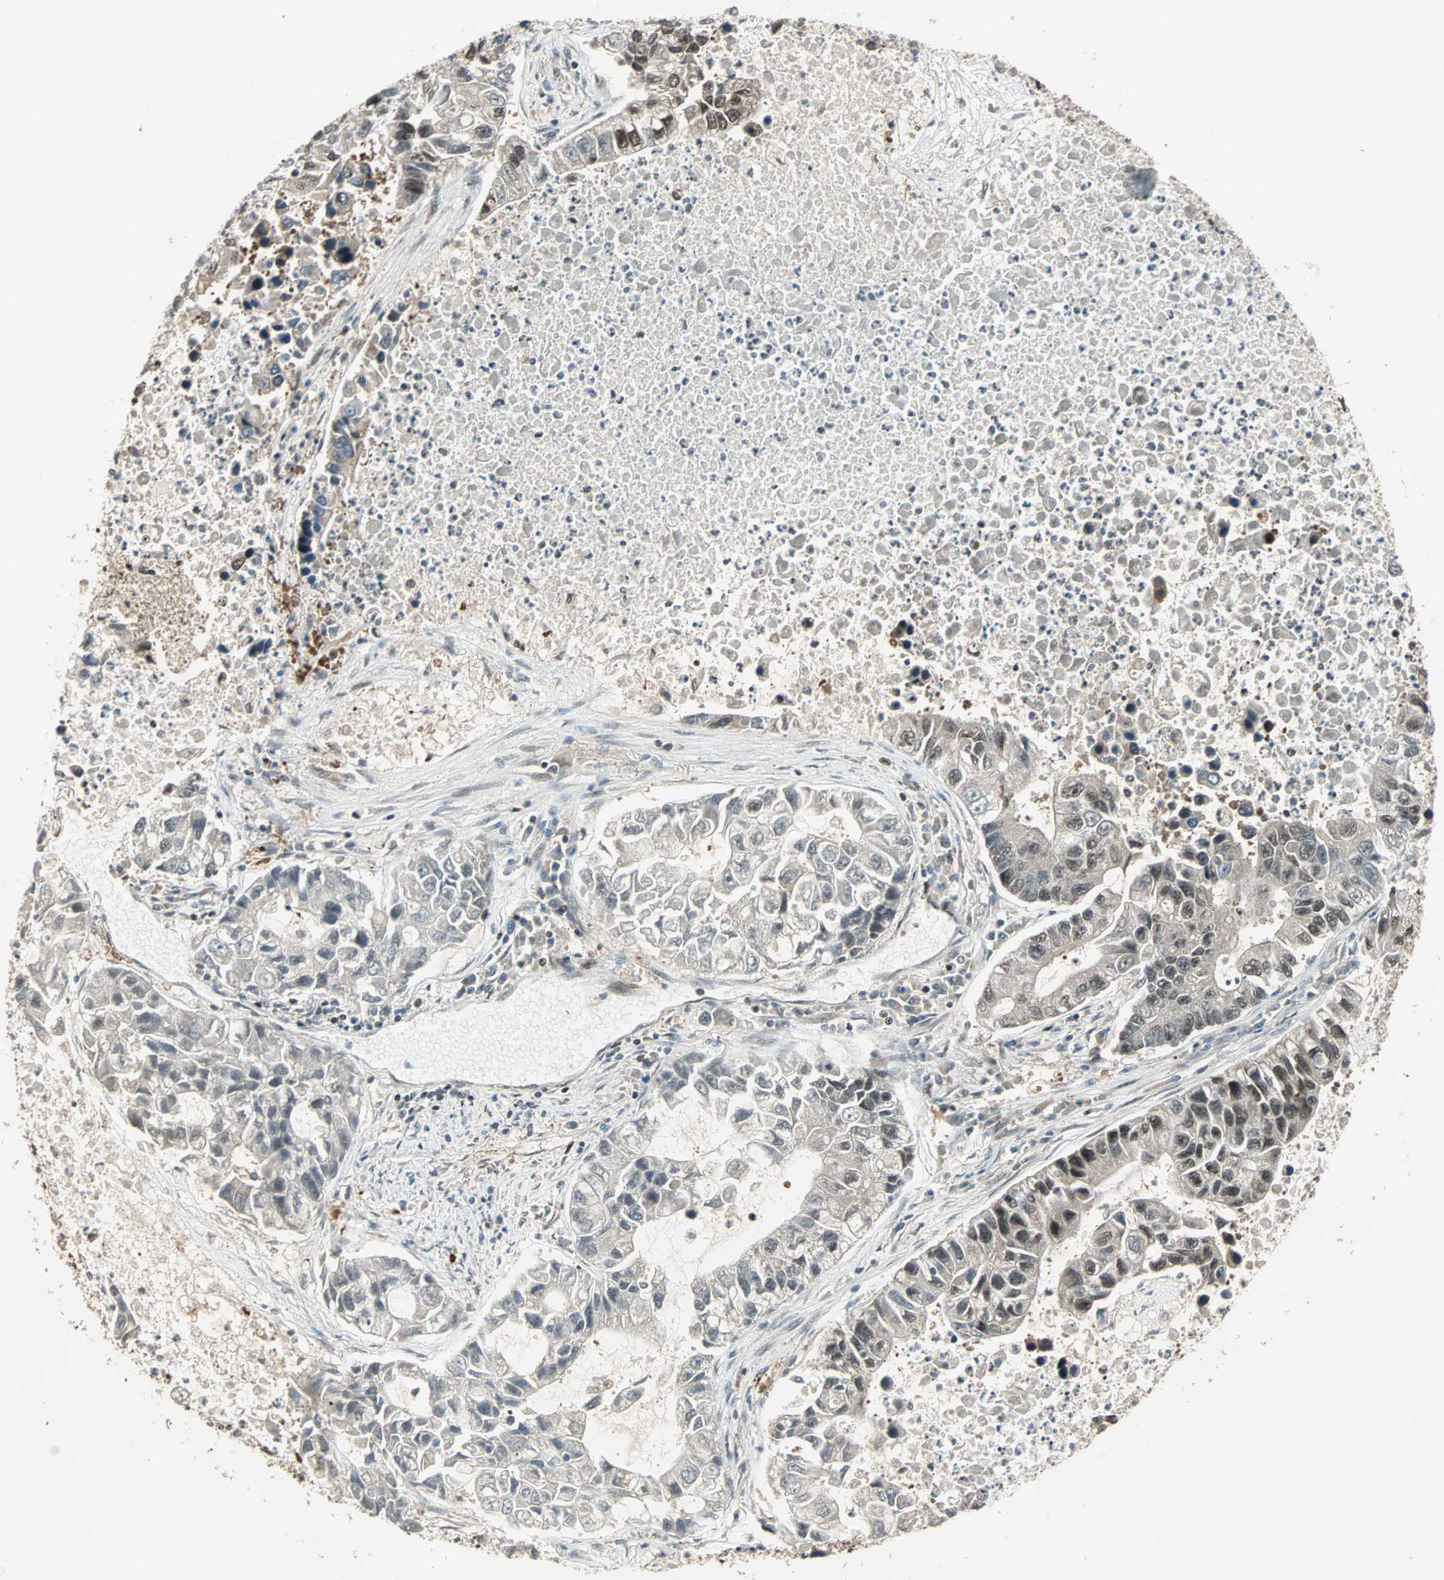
{"staining": {"intensity": "moderate", "quantity": "25%-75%", "location": "cytoplasmic/membranous,nuclear"}, "tissue": "lung cancer", "cell_type": "Tumor cells", "image_type": "cancer", "snomed": [{"axis": "morphology", "description": "Adenocarcinoma, NOS"}, {"axis": "topography", "description": "Lung"}], "caption": "Human lung cancer stained with a protein marker shows moderate staining in tumor cells.", "gene": "ZNF44", "patient": {"sex": "female", "age": 51}}